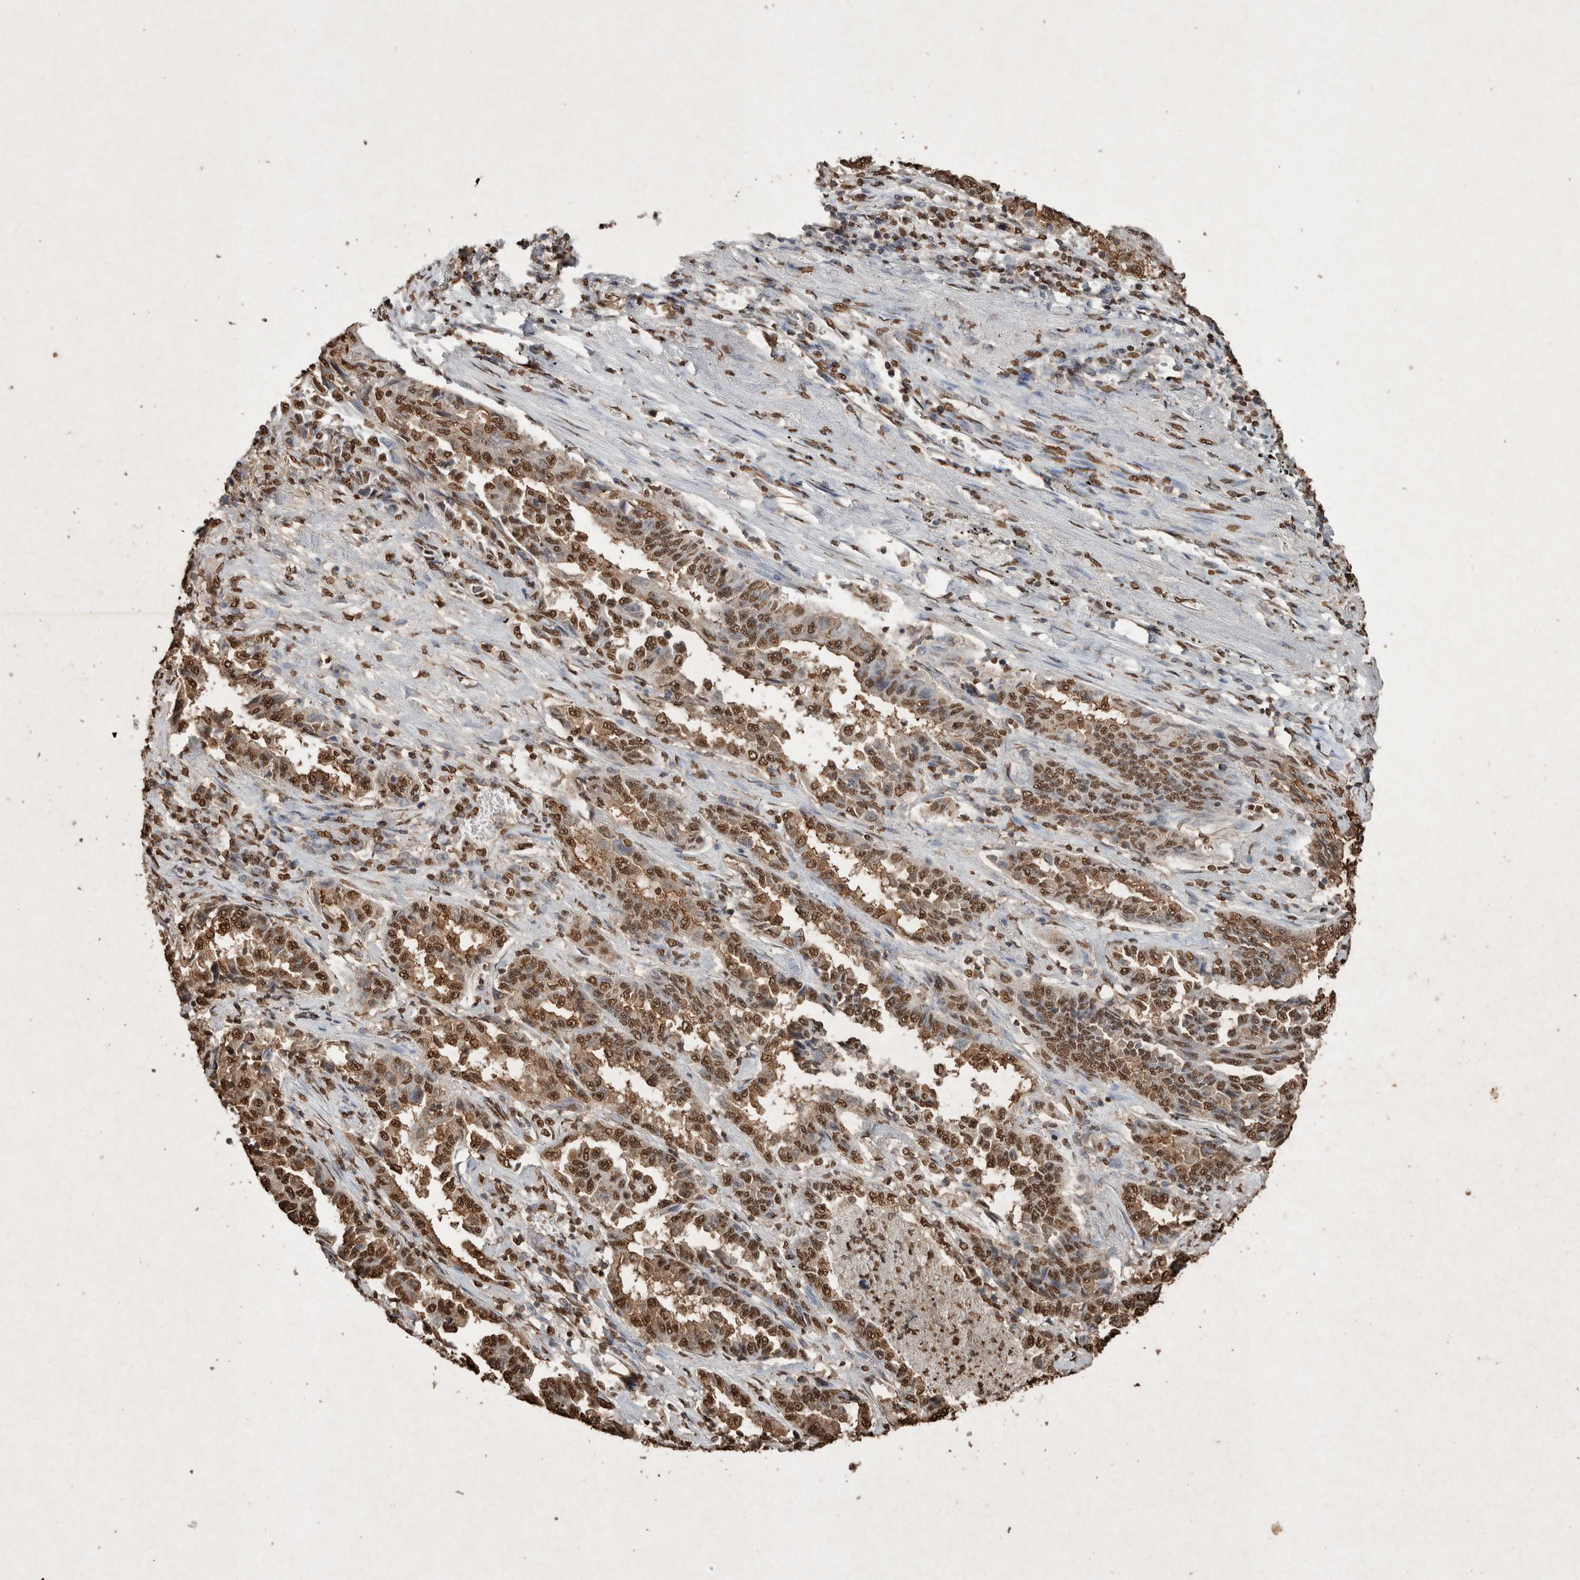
{"staining": {"intensity": "moderate", "quantity": ">75%", "location": "nuclear"}, "tissue": "lung cancer", "cell_type": "Tumor cells", "image_type": "cancer", "snomed": [{"axis": "morphology", "description": "Adenocarcinoma, NOS"}, {"axis": "topography", "description": "Lung"}], "caption": "Immunohistochemical staining of adenocarcinoma (lung) exhibits medium levels of moderate nuclear protein expression in approximately >75% of tumor cells.", "gene": "FSTL3", "patient": {"sex": "female", "age": 51}}